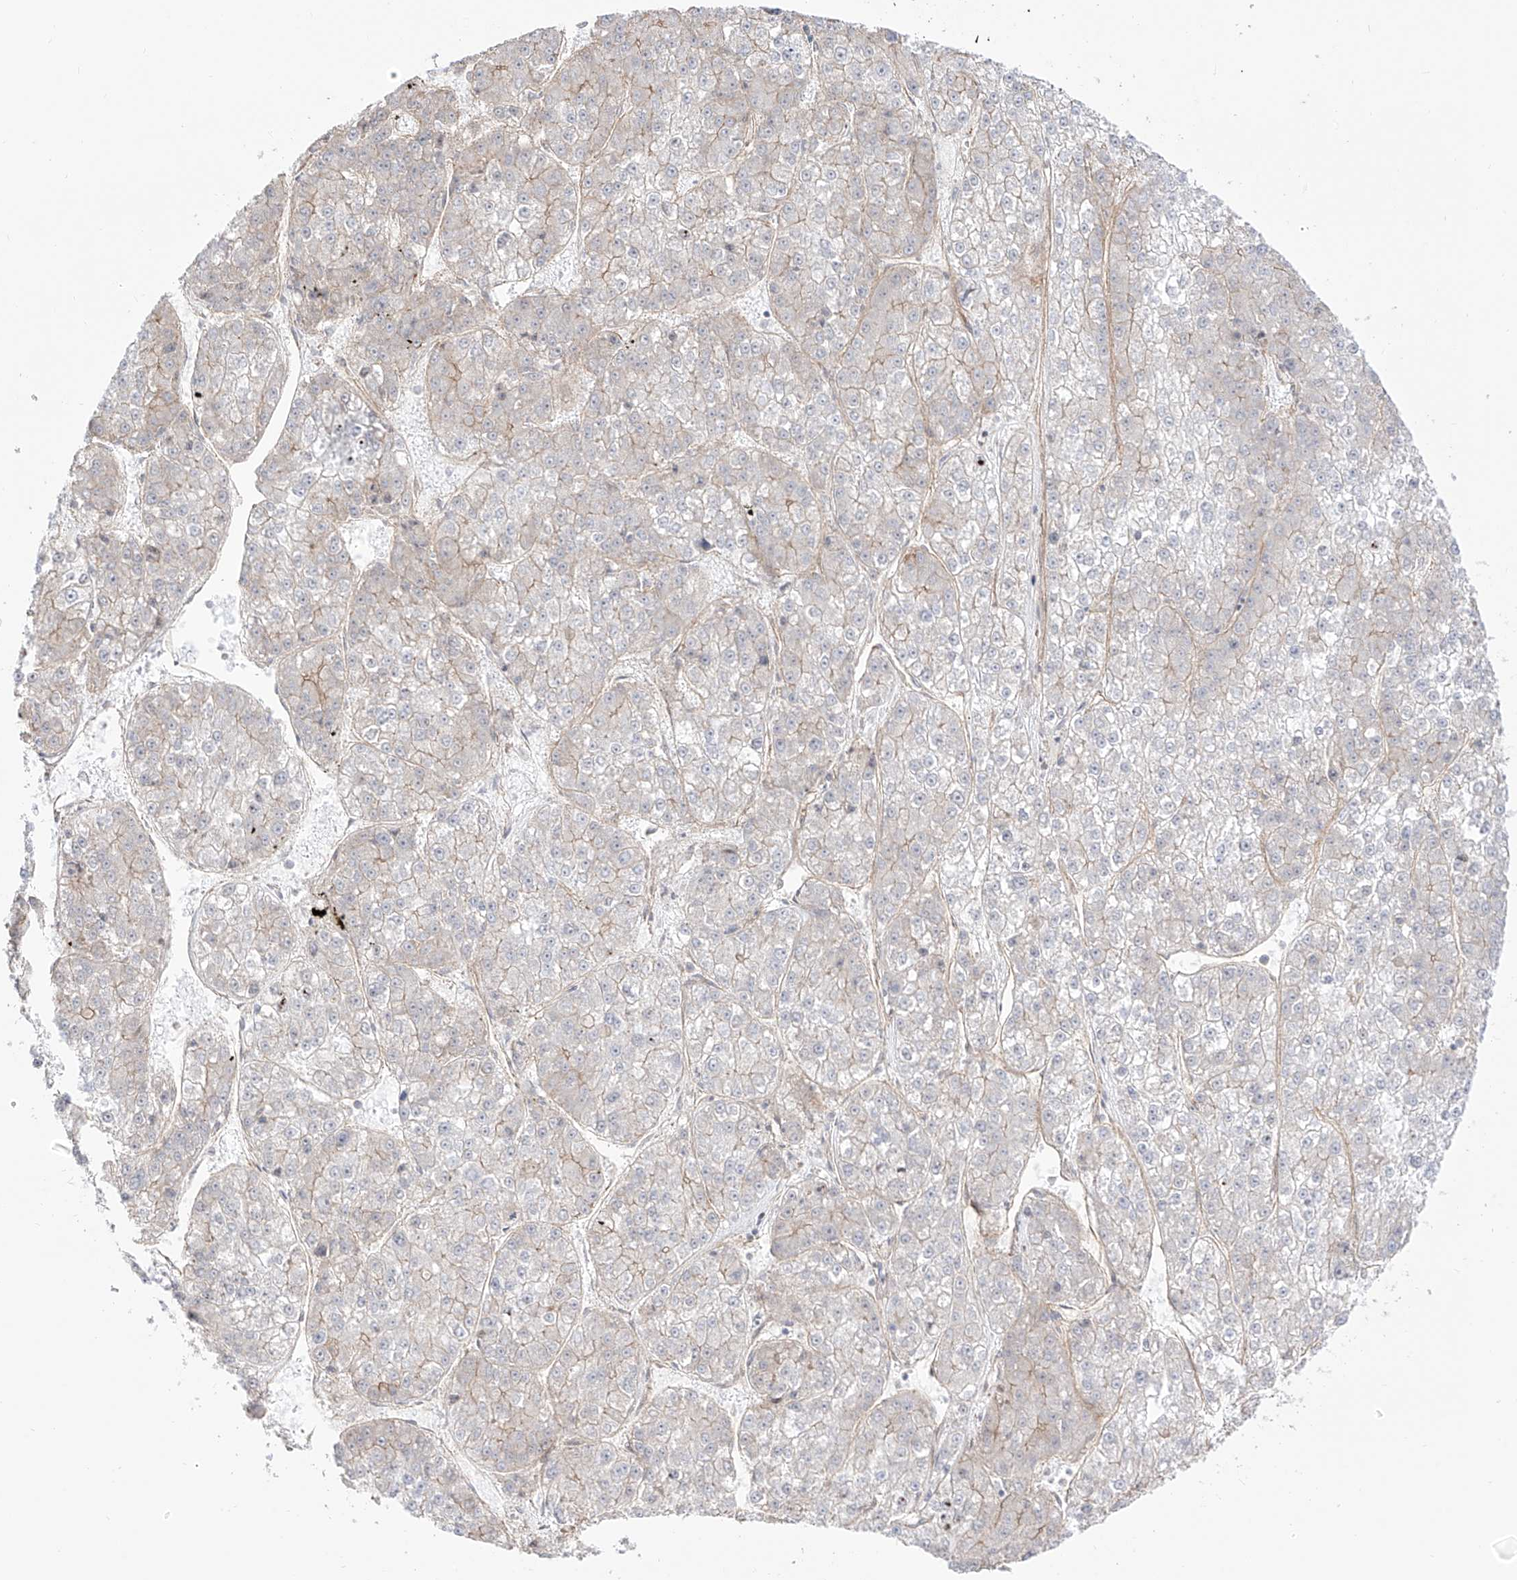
{"staining": {"intensity": "moderate", "quantity": "<25%", "location": "cytoplasmic/membranous"}, "tissue": "liver cancer", "cell_type": "Tumor cells", "image_type": "cancer", "snomed": [{"axis": "morphology", "description": "Carcinoma, Hepatocellular, NOS"}, {"axis": "topography", "description": "Liver"}], "caption": "Human liver cancer stained for a protein (brown) shows moderate cytoplasmic/membranous positive staining in about <25% of tumor cells.", "gene": "ZNF180", "patient": {"sex": "female", "age": 73}}